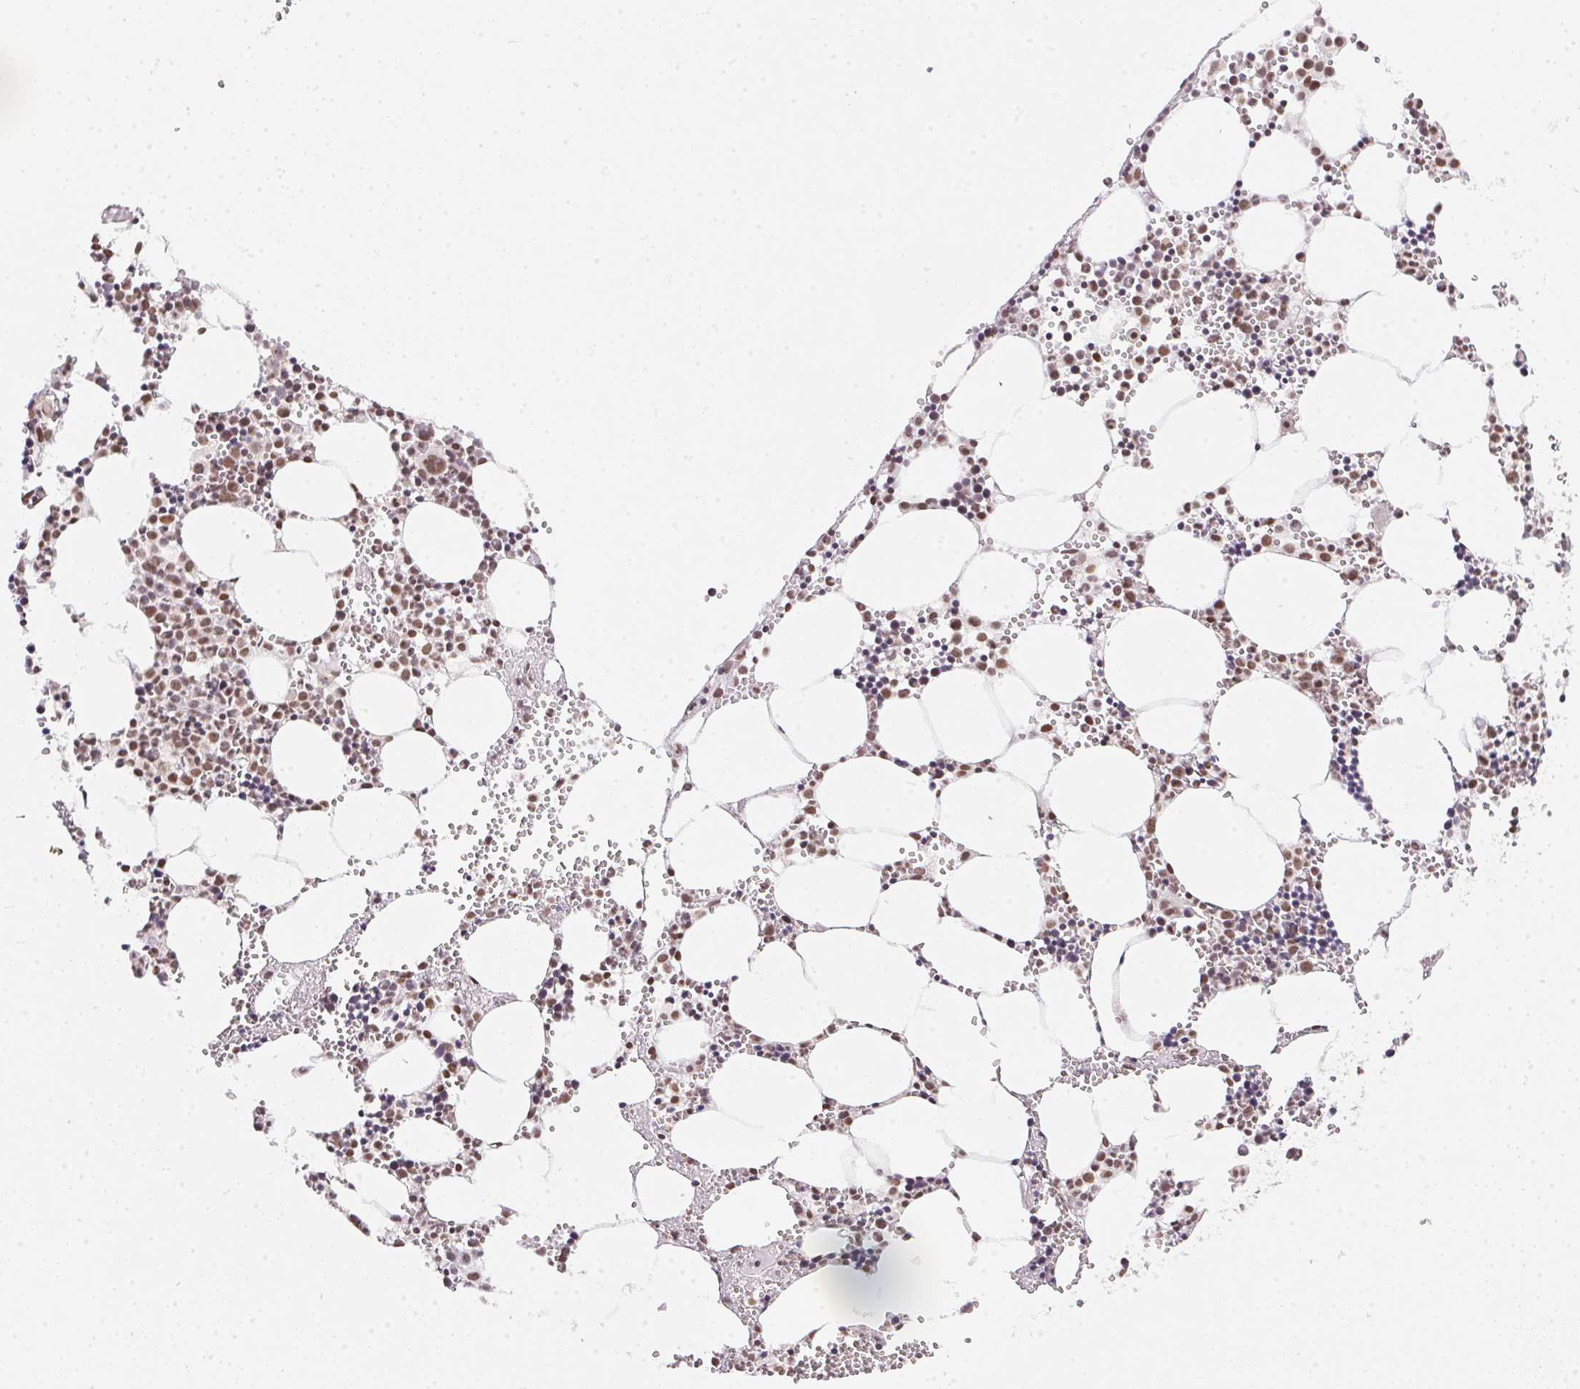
{"staining": {"intensity": "moderate", "quantity": ">75%", "location": "nuclear"}, "tissue": "bone marrow", "cell_type": "Hematopoietic cells", "image_type": "normal", "snomed": [{"axis": "morphology", "description": "Normal tissue, NOS"}, {"axis": "topography", "description": "Bone marrow"}], "caption": "IHC photomicrograph of unremarkable bone marrow stained for a protein (brown), which reveals medium levels of moderate nuclear expression in about >75% of hematopoietic cells.", "gene": "NFE2L1", "patient": {"sex": "male", "age": 89}}